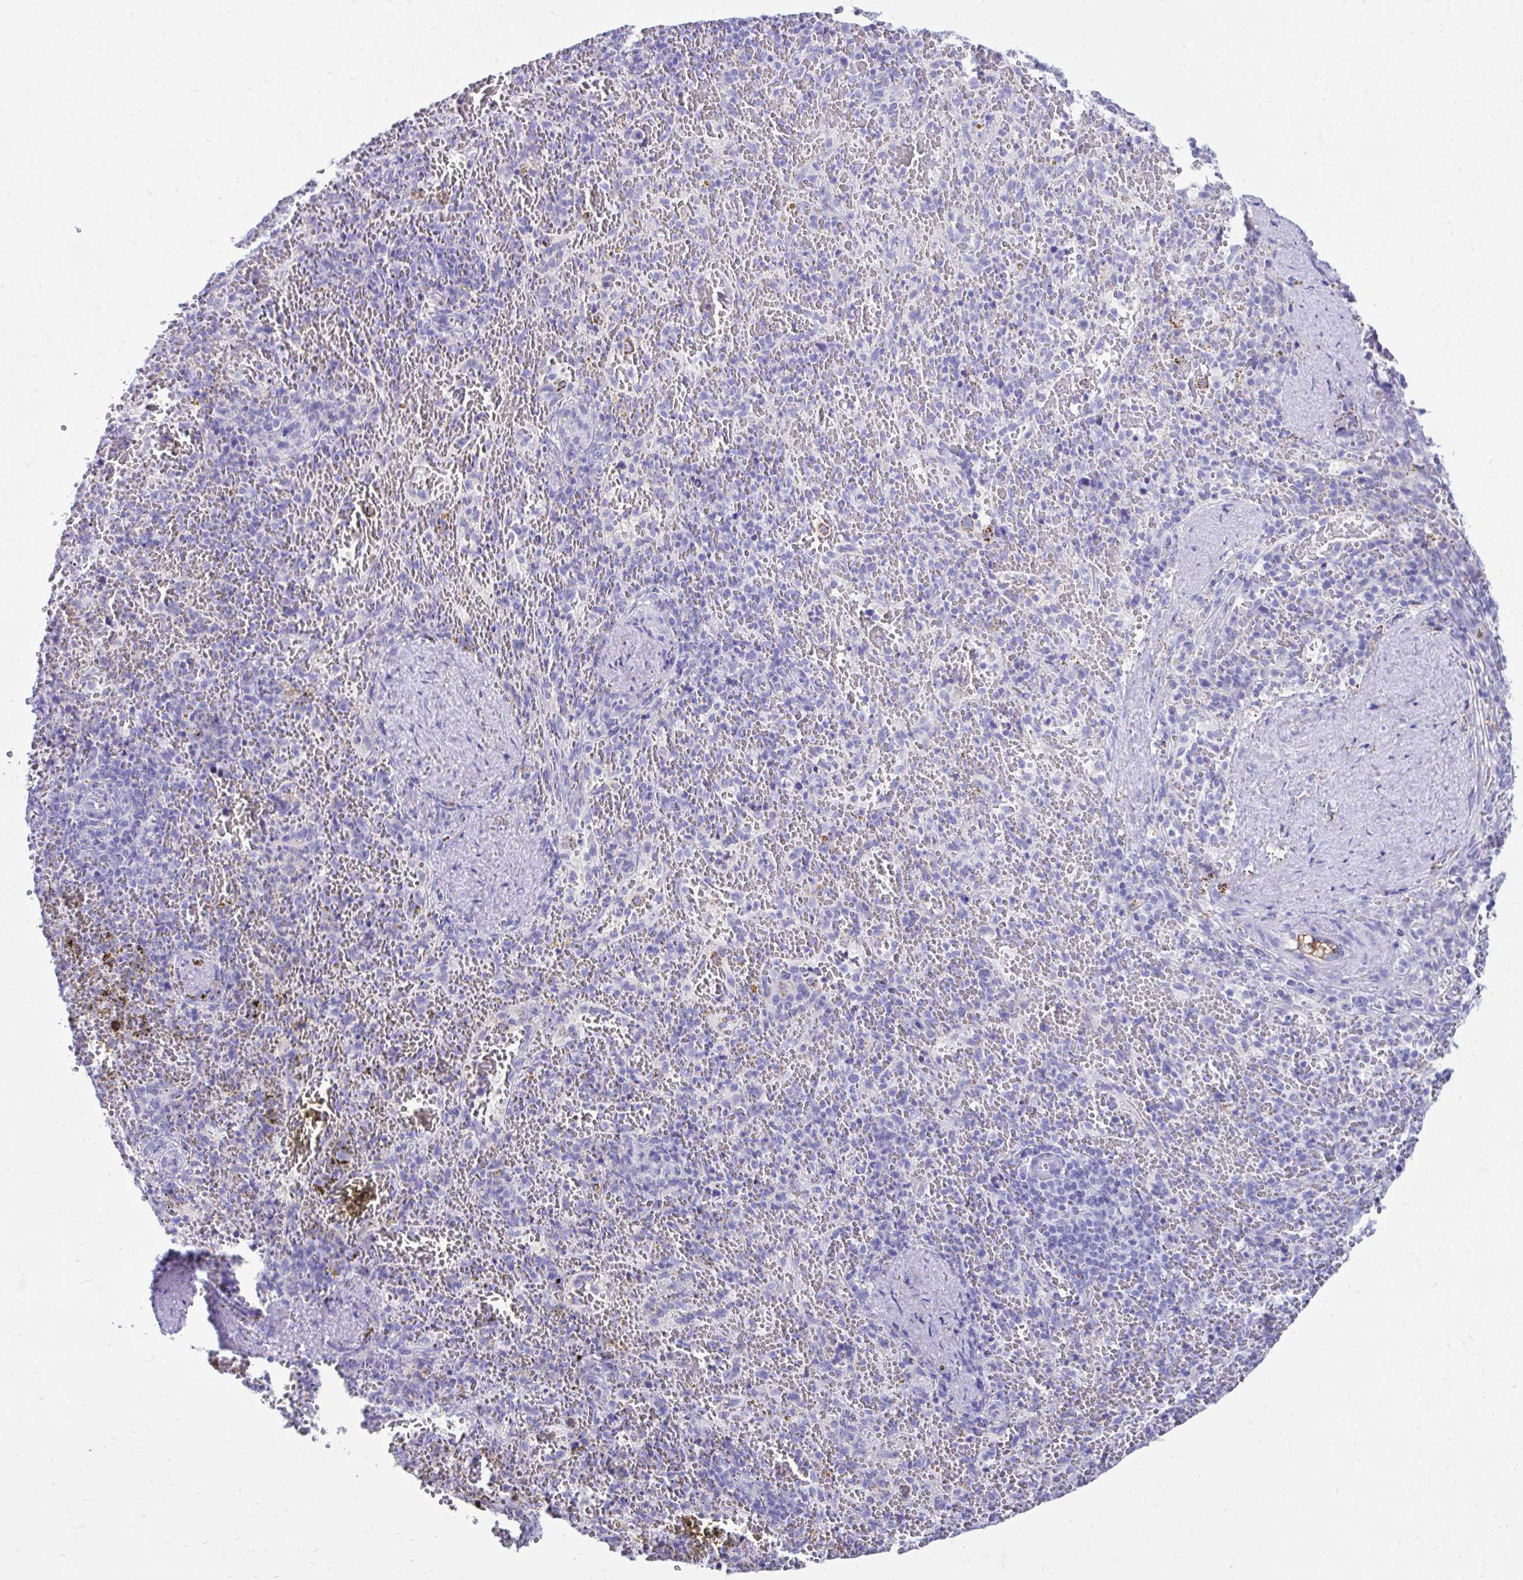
{"staining": {"intensity": "negative", "quantity": "none", "location": "none"}, "tissue": "spleen", "cell_type": "Cells in red pulp", "image_type": "normal", "snomed": [{"axis": "morphology", "description": "Normal tissue, NOS"}, {"axis": "topography", "description": "Spleen"}], "caption": "Cells in red pulp are negative for protein expression in normal human spleen. Brightfield microscopy of IHC stained with DAB (brown) and hematoxylin (blue), captured at high magnification.", "gene": "SMIM9", "patient": {"sex": "female", "age": 50}}